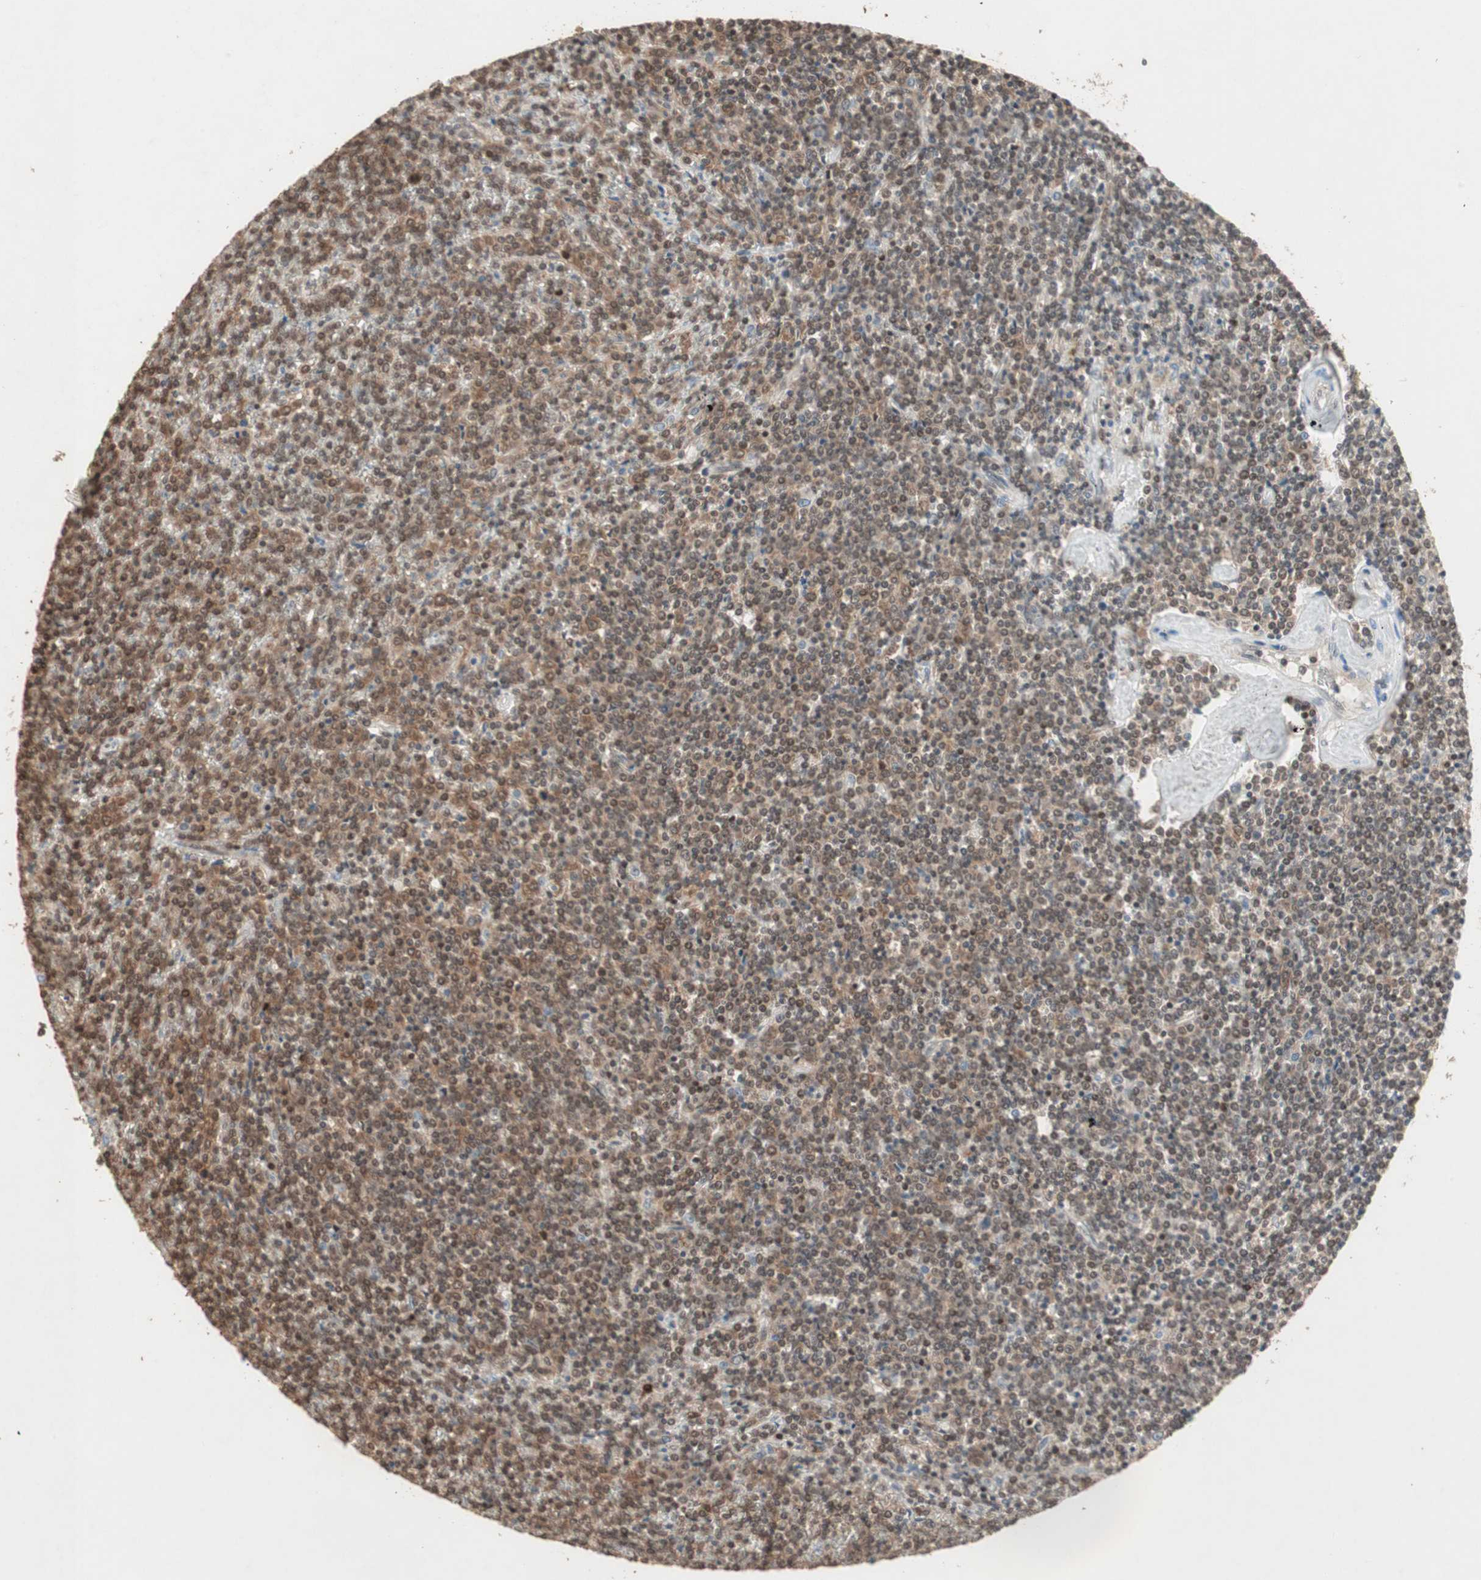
{"staining": {"intensity": "moderate", "quantity": "25%-75%", "location": "cytoplasmic/membranous,nuclear"}, "tissue": "lymphoma", "cell_type": "Tumor cells", "image_type": "cancer", "snomed": [{"axis": "morphology", "description": "Malignant lymphoma, non-Hodgkin's type, Low grade"}, {"axis": "topography", "description": "Spleen"}], "caption": "Malignant lymphoma, non-Hodgkin's type (low-grade) was stained to show a protein in brown. There is medium levels of moderate cytoplasmic/membranous and nuclear staining in about 25%-75% of tumor cells.", "gene": "GART", "patient": {"sex": "female", "age": 19}}